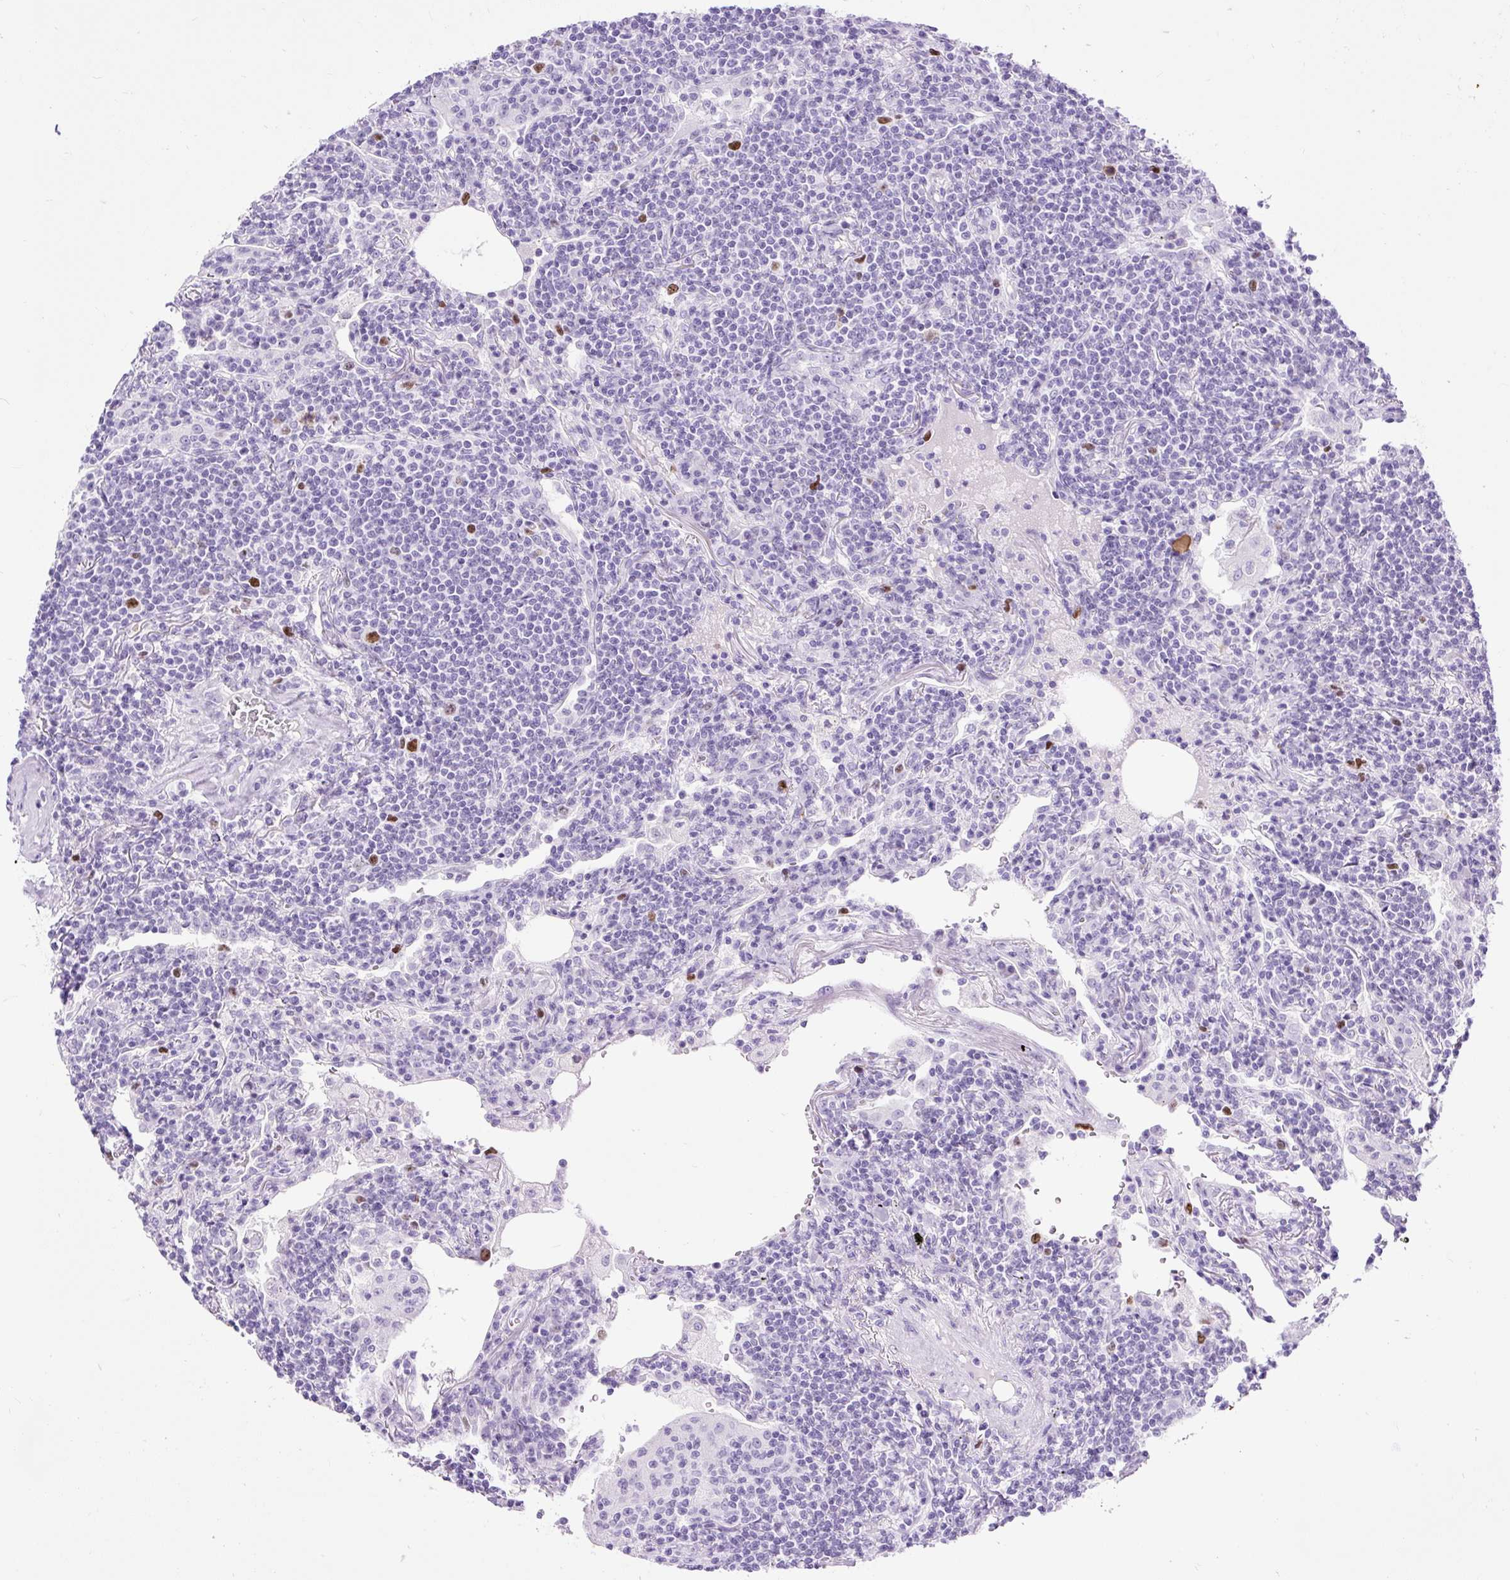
{"staining": {"intensity": "negative", "quantity": "none", "location": "none"}, "tissue": "lymphoma", "cell_type": "Tumor cells", "image_type": "cancer", "snomed": [{"axis": "morphology", "description": "Malignant lymphoma, non-Hodgkin's type, Low grade"}, {"axis": "topography", "description": "Lung"}], "caption": "The immunohistochemistry (IHC) image has no significant staining in tumor cells of lymphoma tissue.", "gene": "RACGAP1", "patient": {"sex": "female", "age": 71}}